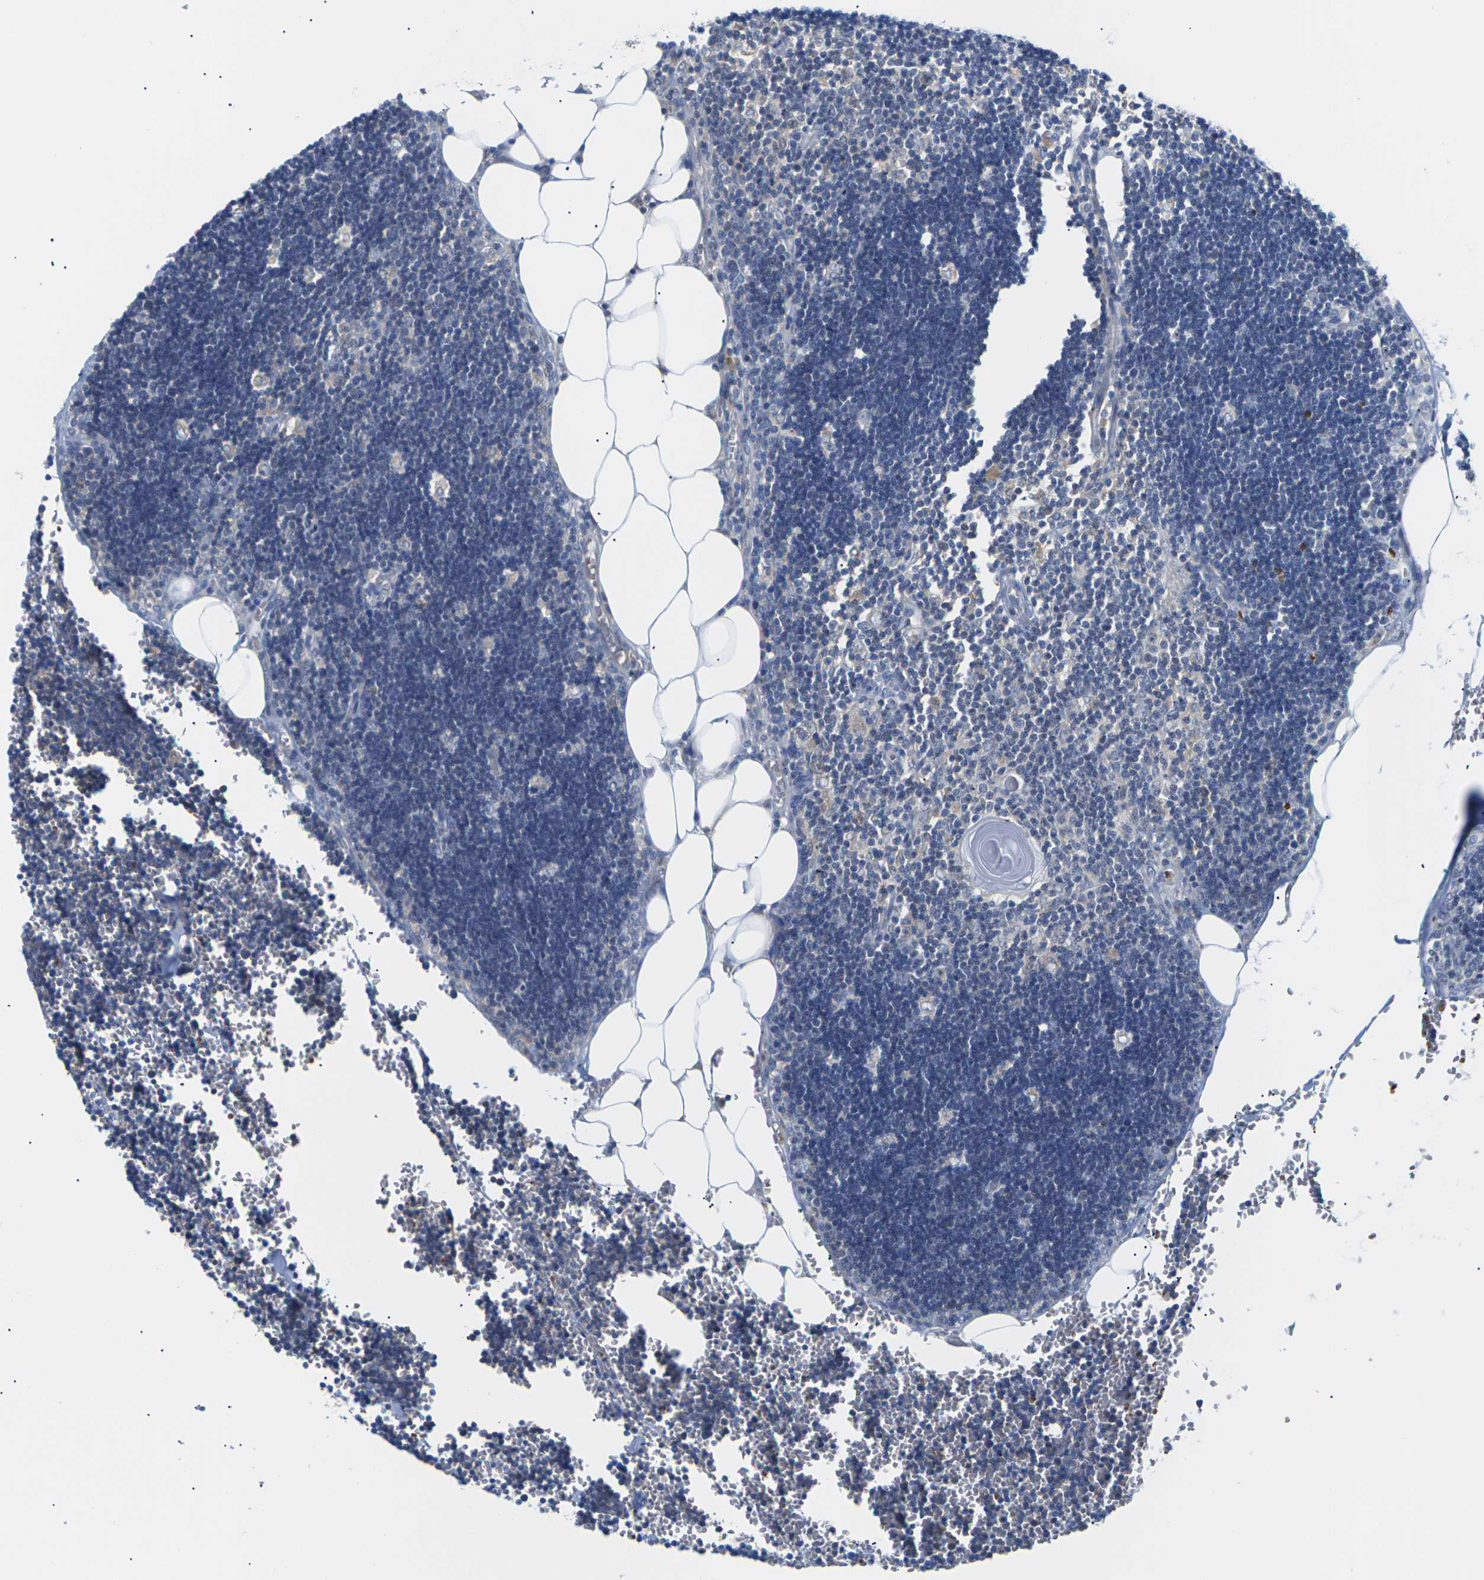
{"staining": {"intensity": "negative", "quantity": "none", "location": "none"}, "tissue": "lymph node", "cell_type": "Germinal center cells", "image_type": "normal", "snomed": [{"axis": "morphology", "description": "Normal tissue, NOS"}, {"axis": "topography", "description": "Lymph node"}], "caption": "Immunohistochemistry (IHC) of normal lymph node exhibits no expression in germinal center cells. (DAB IHC visualized using brightfield microscopy, high magnification).", "gene": "TMCO4", "patient": {"sex": "male", "age": 33}}